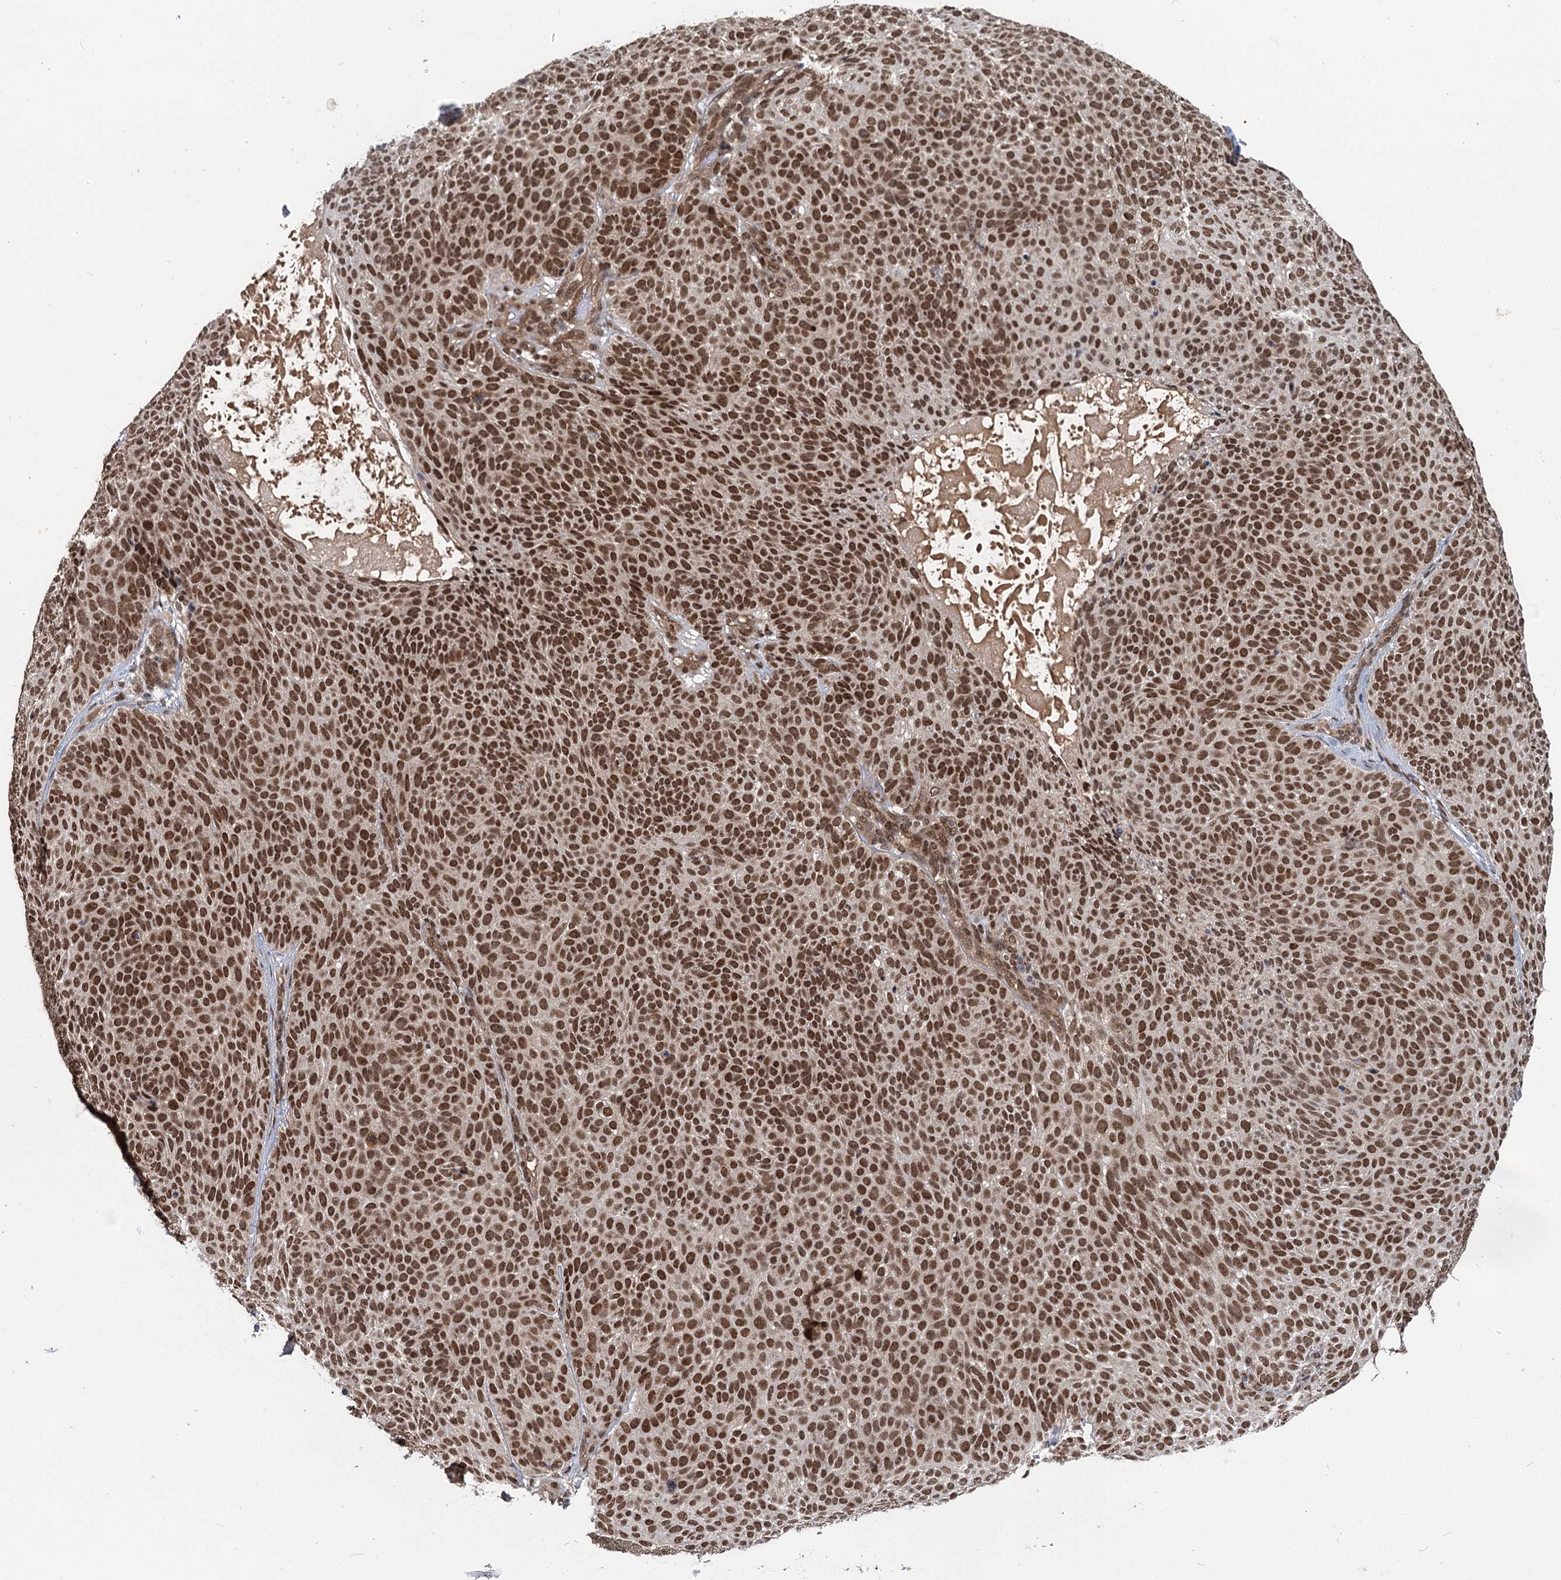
{"staining": {"intensity": "strong", "quantity": ">75%", "location": "nuclear"}, "tissue": "skin cancer", "cell_type": "Tumor cells", "image_type": "cancer", "snomed": [{"axis": "morphology", "description": "Basal cell carcinoma"}, {"axis": "topography", "description": "Skin"}], "caption": "Skin cancer stained for a protein (brown) demonstrates strong nuclear positive expression in approximately >75% of tumor cells.", "gene": "MYG1", "patient": {"sex": "male", "age": 85}}